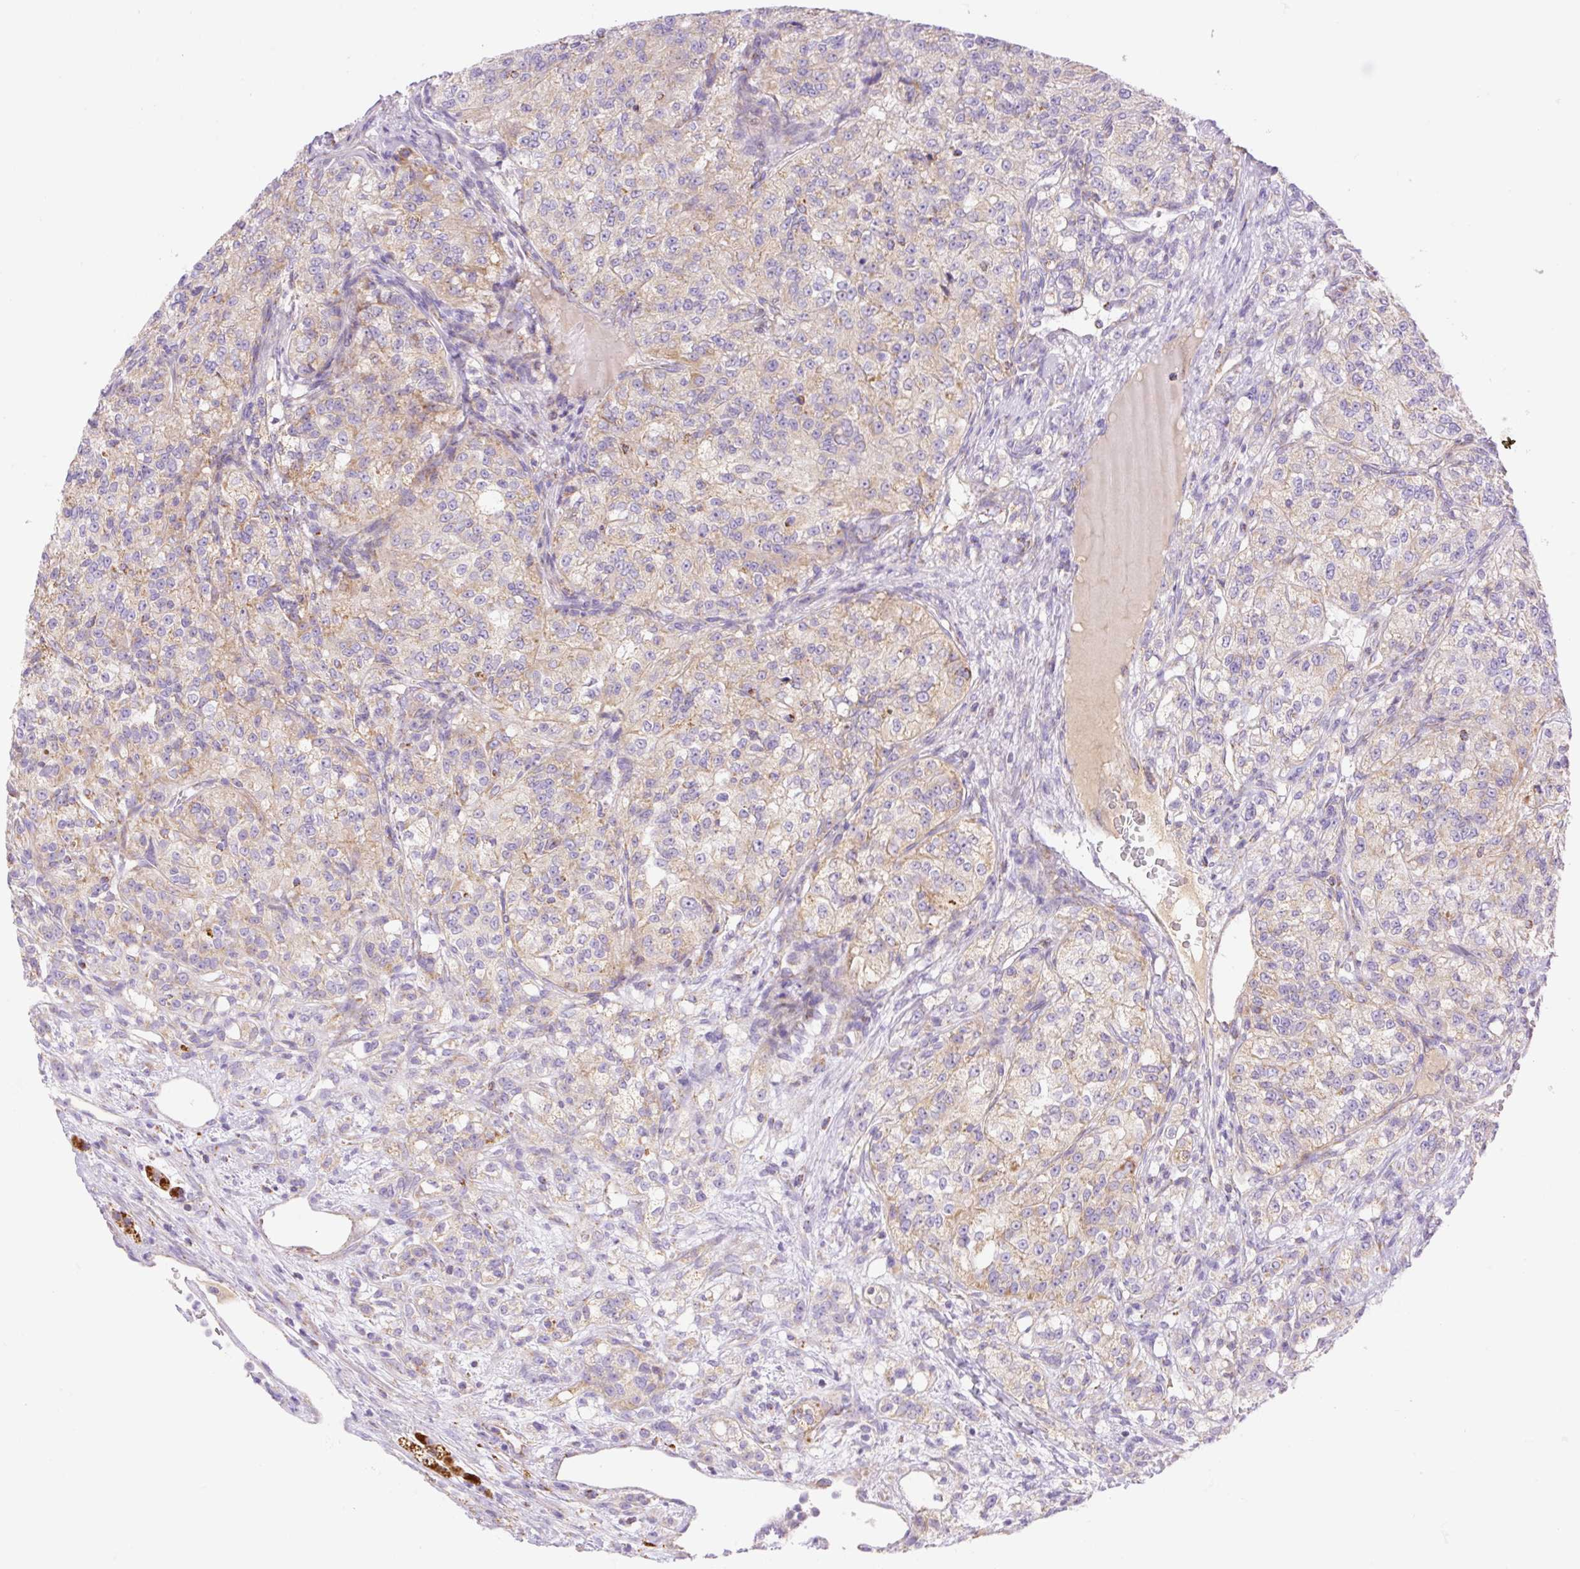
{"staining": {"intensity": "weak", "quantity": "25%-75%", "location": "cytoplasmic/membranous"}, "tissue": "renal cancer", "cell_type": "Tumor cells", "image_type": "cancer", "snomed": [{"axis": "morphology", "description": "Adenocarcinoma, NOS"}, {"axis": "topography", "description": "Kidney"}], "caption": "Renal adenocarcinoma was stained to show a protein in brown. There is low levels of weak cytoplasmic/membranous staining in approximately 25%-75% of tumor cells.", "gene": "ETNK2", "patient": {"sex": "female", "age": 63}}